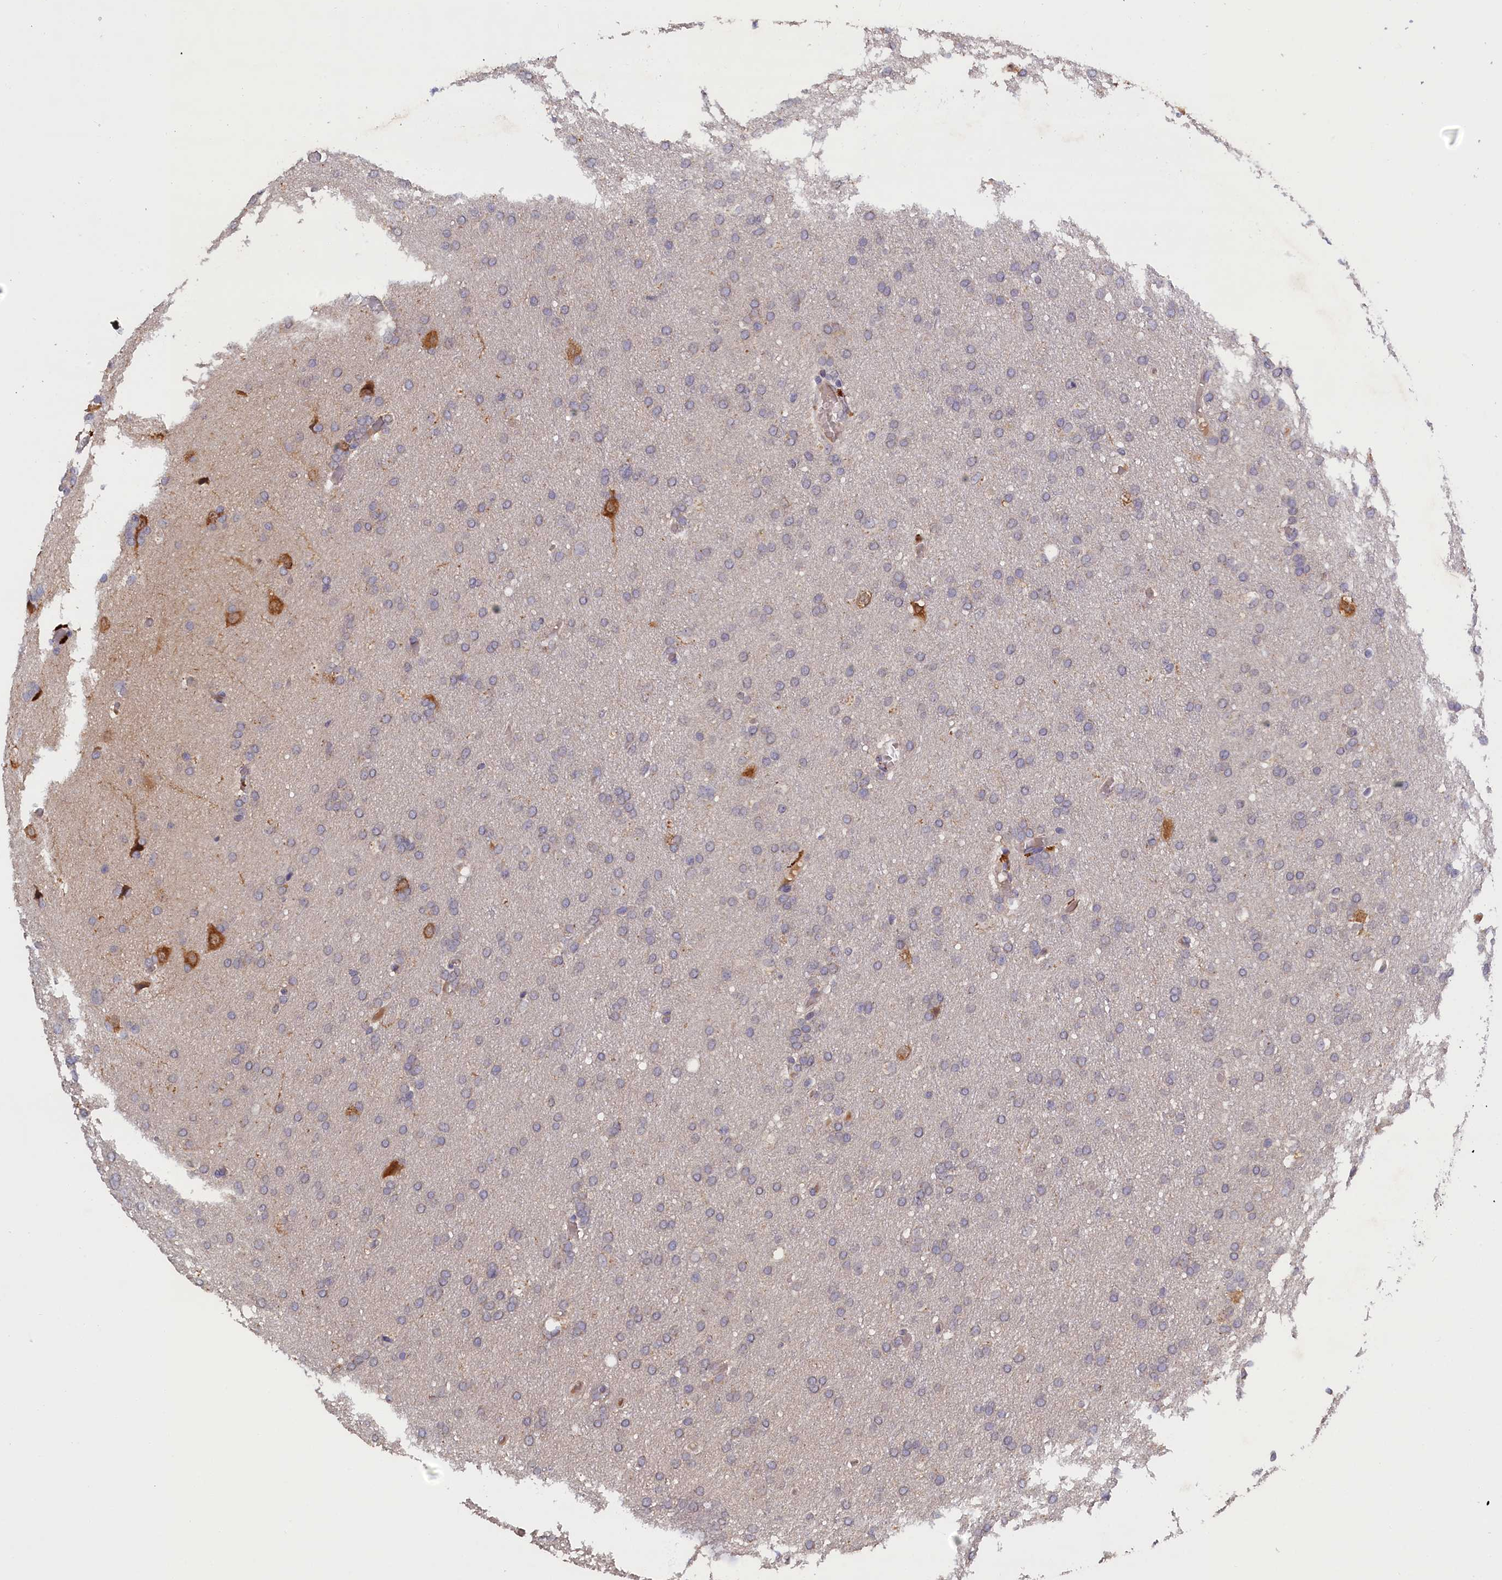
{"staining": {"intensity": "negative", "quantity": "none", "location": "none"}, "tissue": "glioma", "cell_type": "Tumor cells", "image_type": "cancer", "snomed": [{"axis": "morphology", "description": "Glioma, malignant, High grade"}, {"axis": "topography", "description": "Cerebral cortex"}], "caption": "Immunohistochemistry micrograph of human malignant glioma (high-grade) stained for a protein (brown), which exhibits no expression in tumor cells.", "gene": "CELF5", "patient": {"sex": "female", "age": 36}}